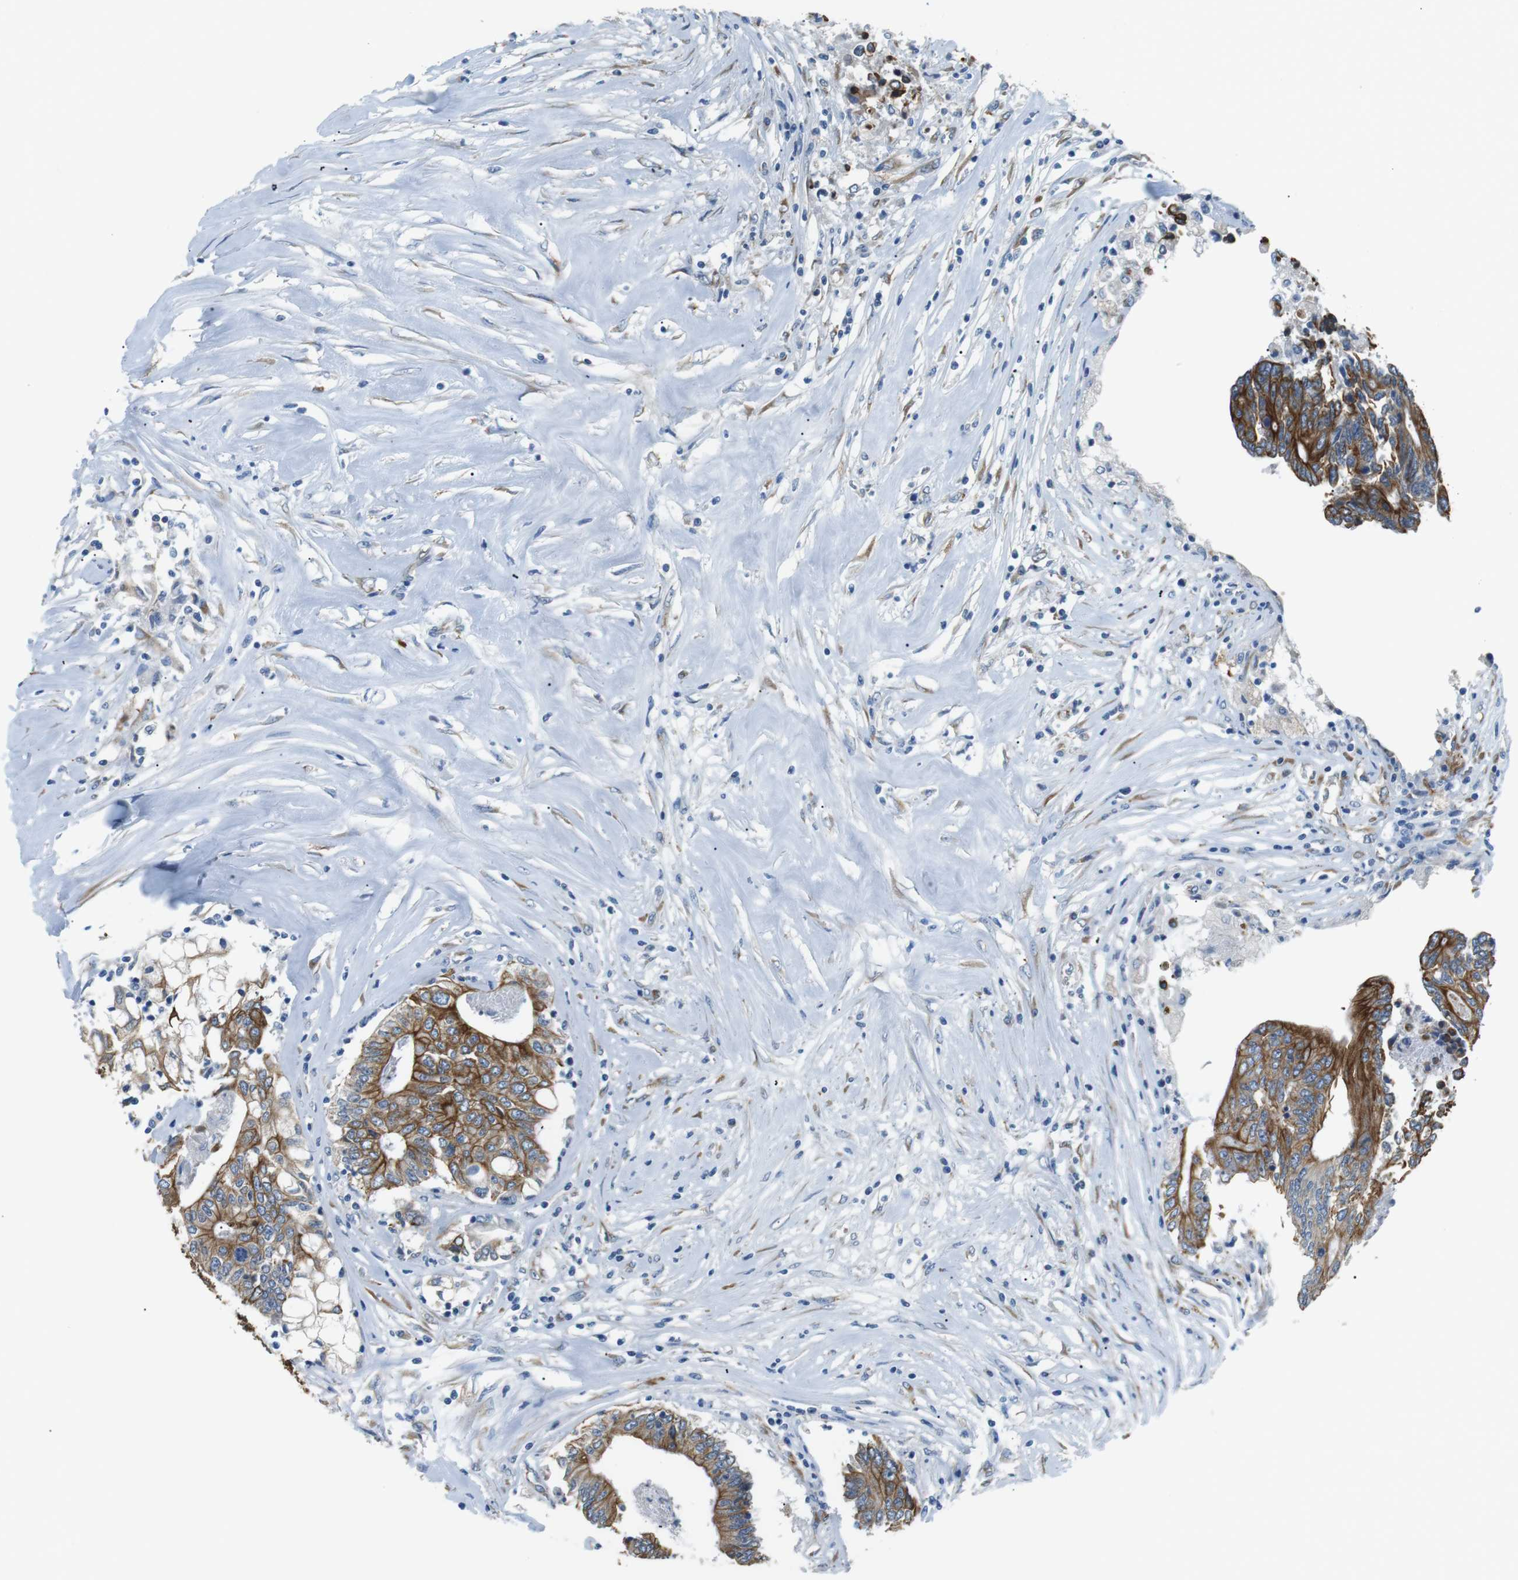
{"staining": {"intensity": "moderate", "quantity": ">75%", "location": "cytoplasmic/membranous"}, "tissue": "colorectal cancer", "cell_type": "Tumor cells", "image_type": "cancer", "snomed": [{"axis": "morphology", "description": "Adenocarcinoma, NOS"}, {"axis": "topography", "description": "Rectum"}], "caption": "Colorectal adenocarcinoma stained with immunohistochemistry shows moderate cytoplasmic/membranous staining in about >75% of tumor cells. (brown staining indicates protein expression, while blue staining denotes nuclei).", "gene": "UNC5CL", "patient": {"sex": "male", "age": 63}}